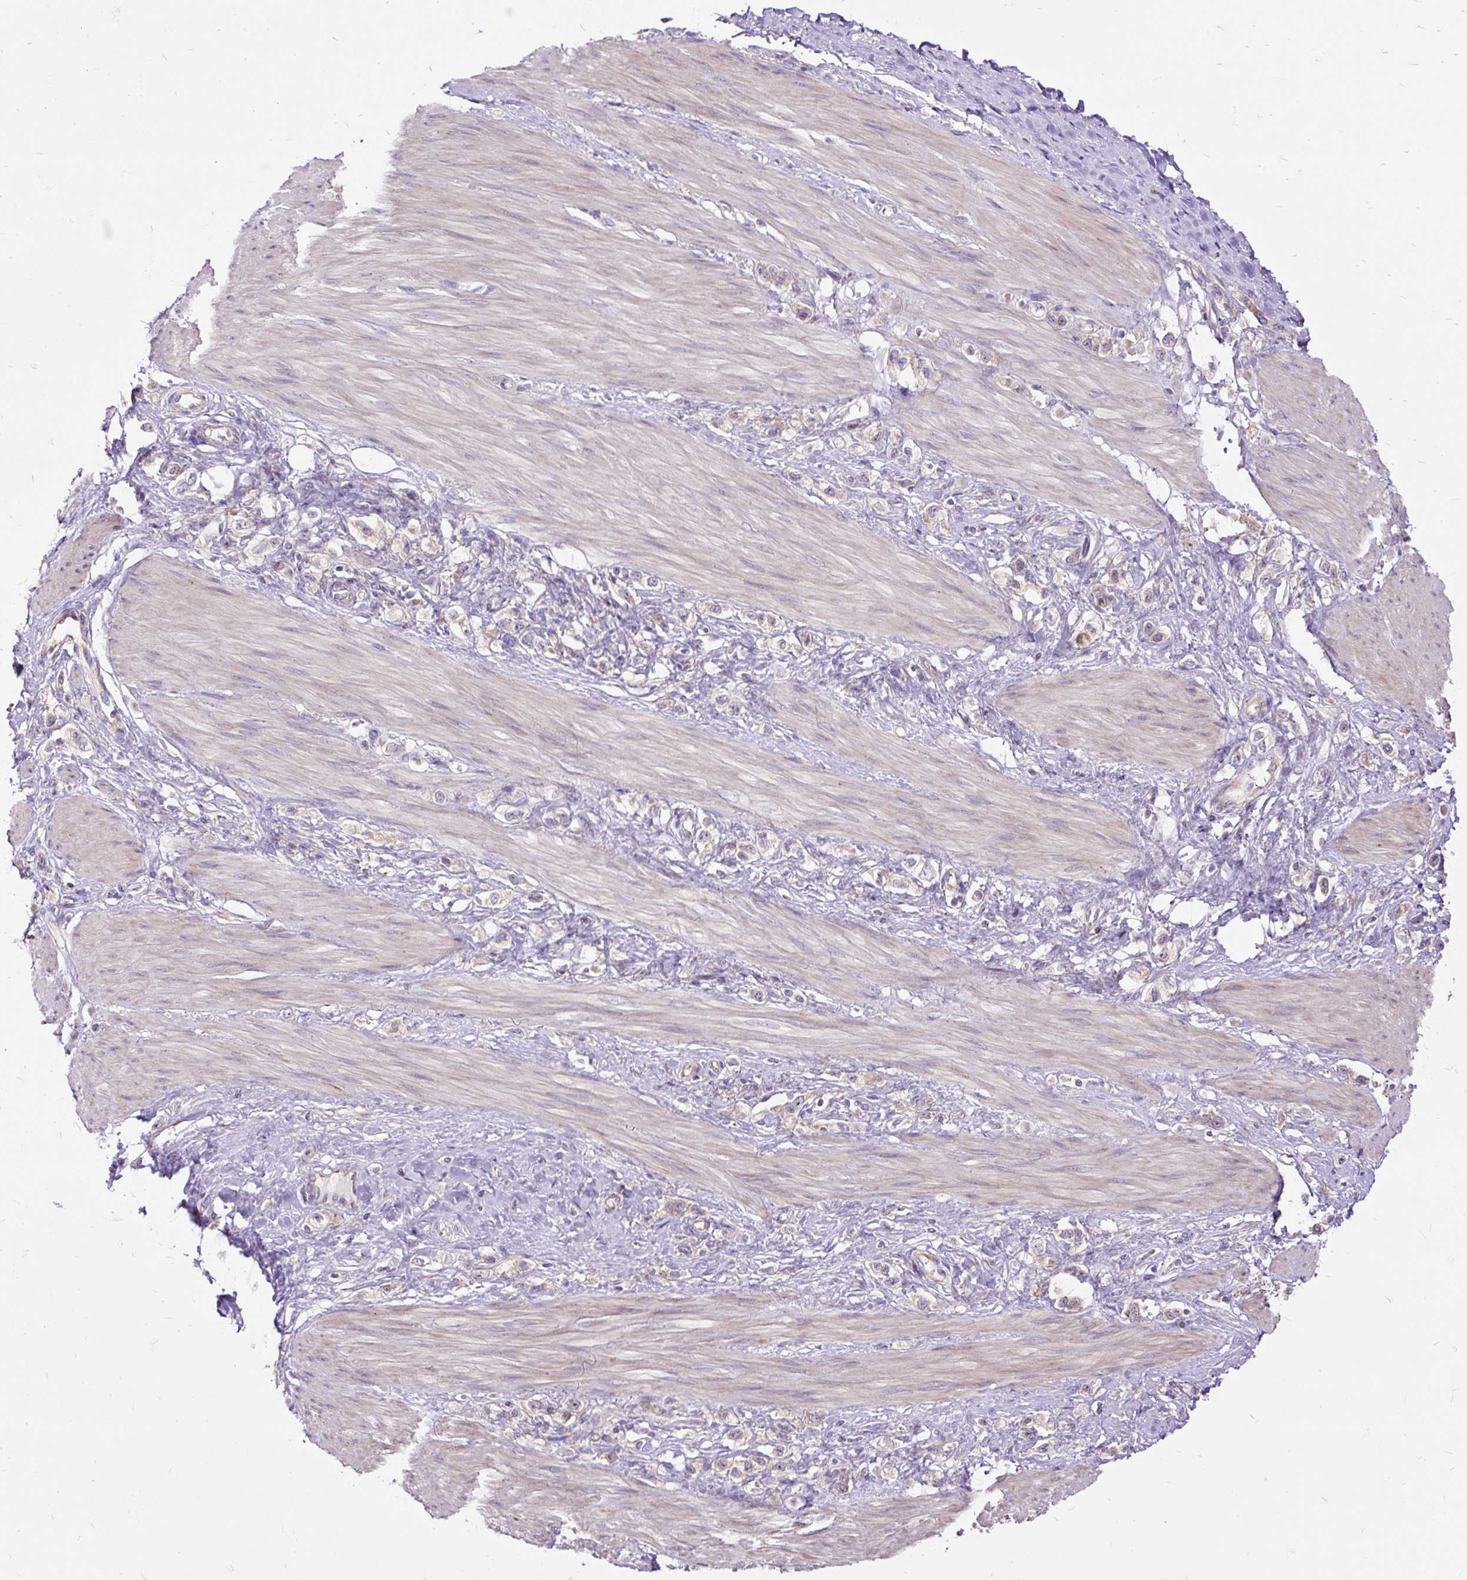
{"staining": {"intensity": "negative", "quantity": "none", "location": "none"}, "tissue": "stomach cancer", "cell_type": "Tumor cells", "image_type": "cancer", "snomed": [{"axis": "morphology", "description": "Adenocarcinoma, NOS"}, {"axis": "topography", "description": "Stomach"}], "caption": "Immunohistochemistry (IHC) image of neoplastic tissue: human stomach cancer (adenocarcinoma) stained with DAB shows no significant protein expression in tumor cells.", "gene": "RPS5", "patient": {"sex": "female", "age": 65}}